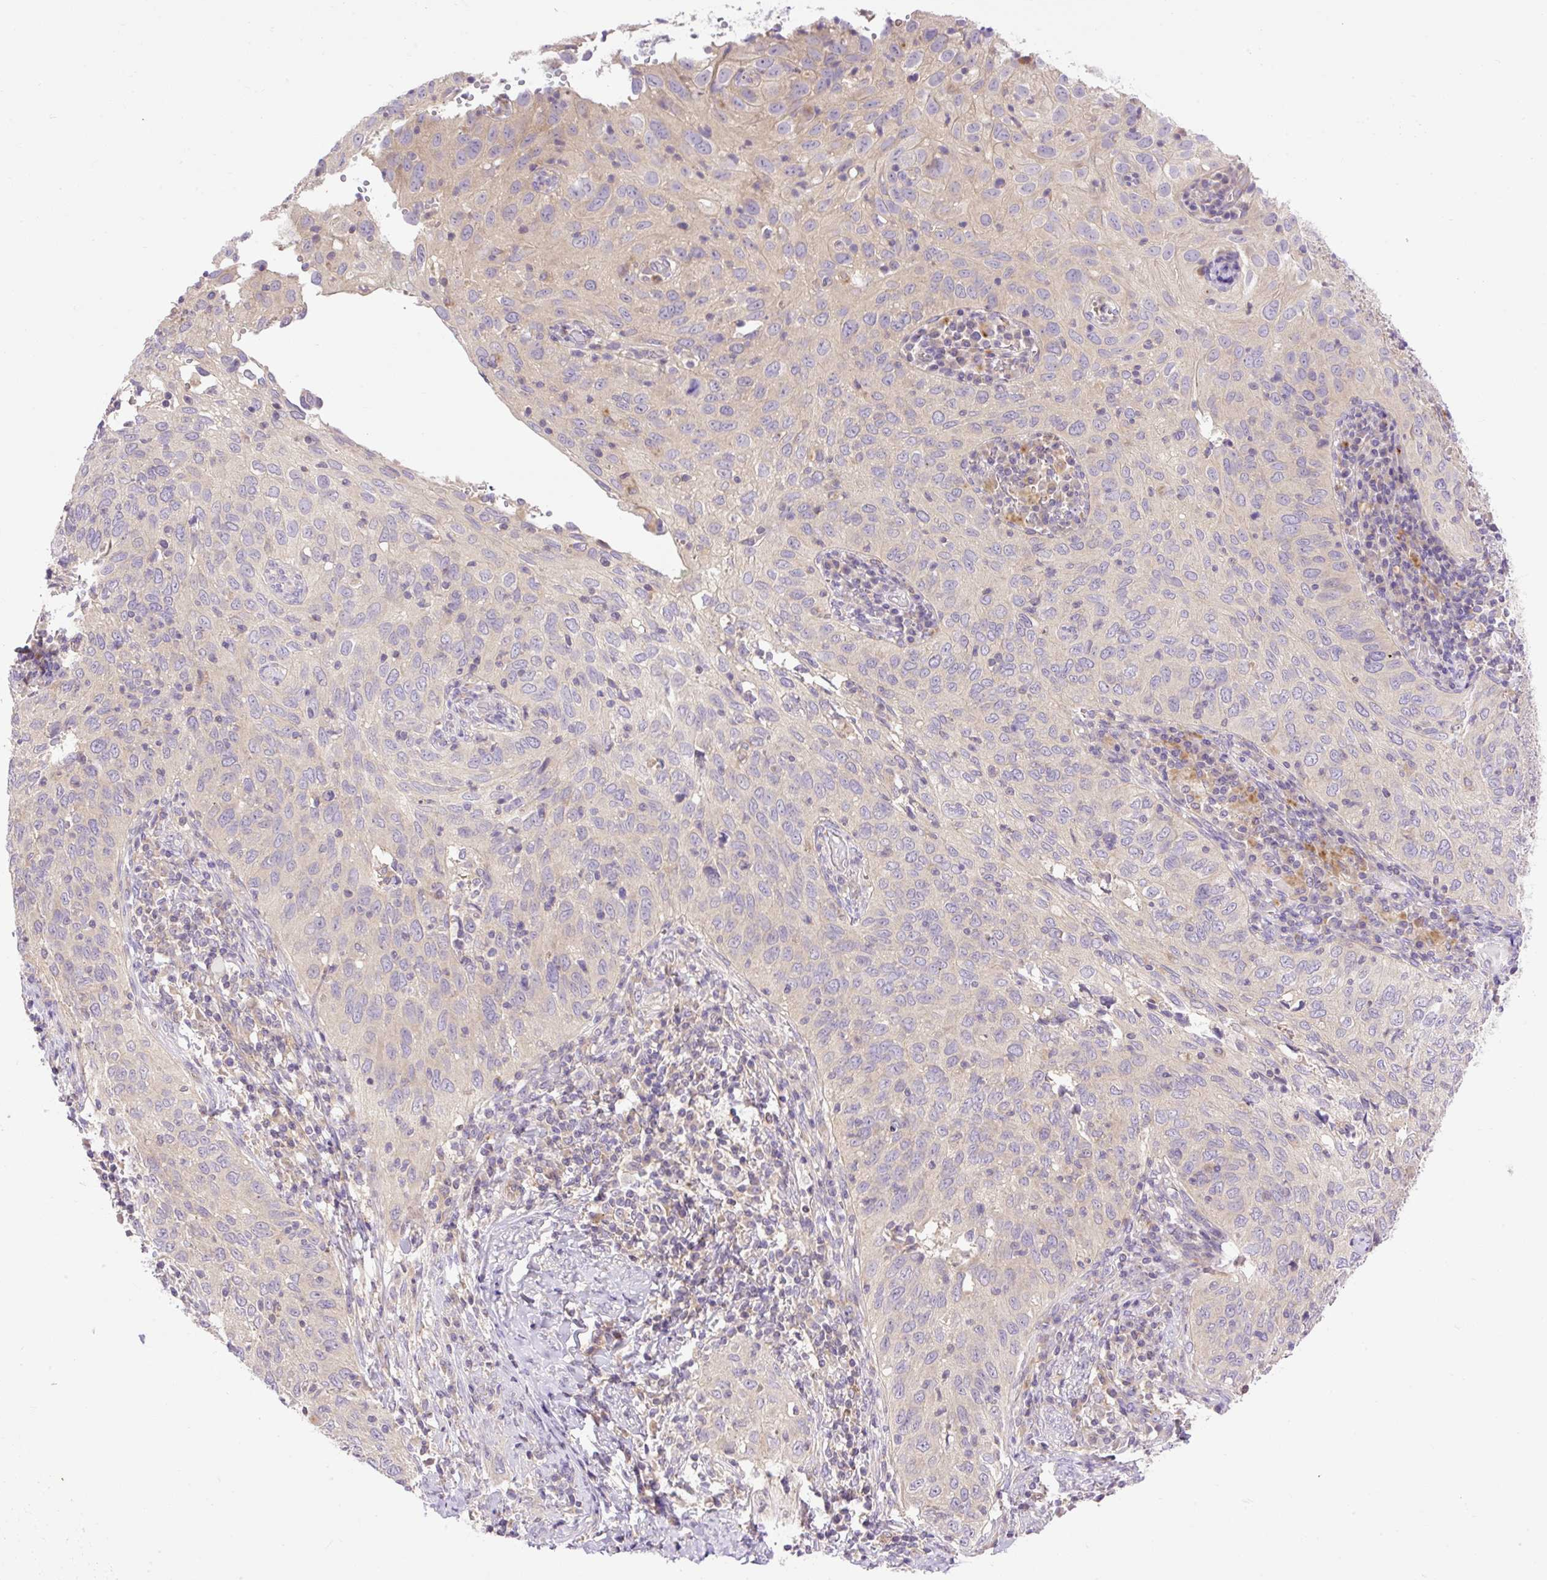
{"staining": {"intensity": "negative", "quantity": "none", "location": "none"}, "tissue": "cervical cancer", "cell_type": "Tumor cells", "image_type": "cancer", "snomed": [{"axis": "morphology", "description": "Squamous cell carcinoma, NOS"}, {"axis": "topography", "description": "Cervix"}], "caption": "A high-resolution micrograph shows immunohistochemistry staining of cervical cancer (squamous cell carcinoma), which demonstrates no significant staining in tumor cells.", "gene": "HEXB", "patient": {"sex": "female", "age": 52}}